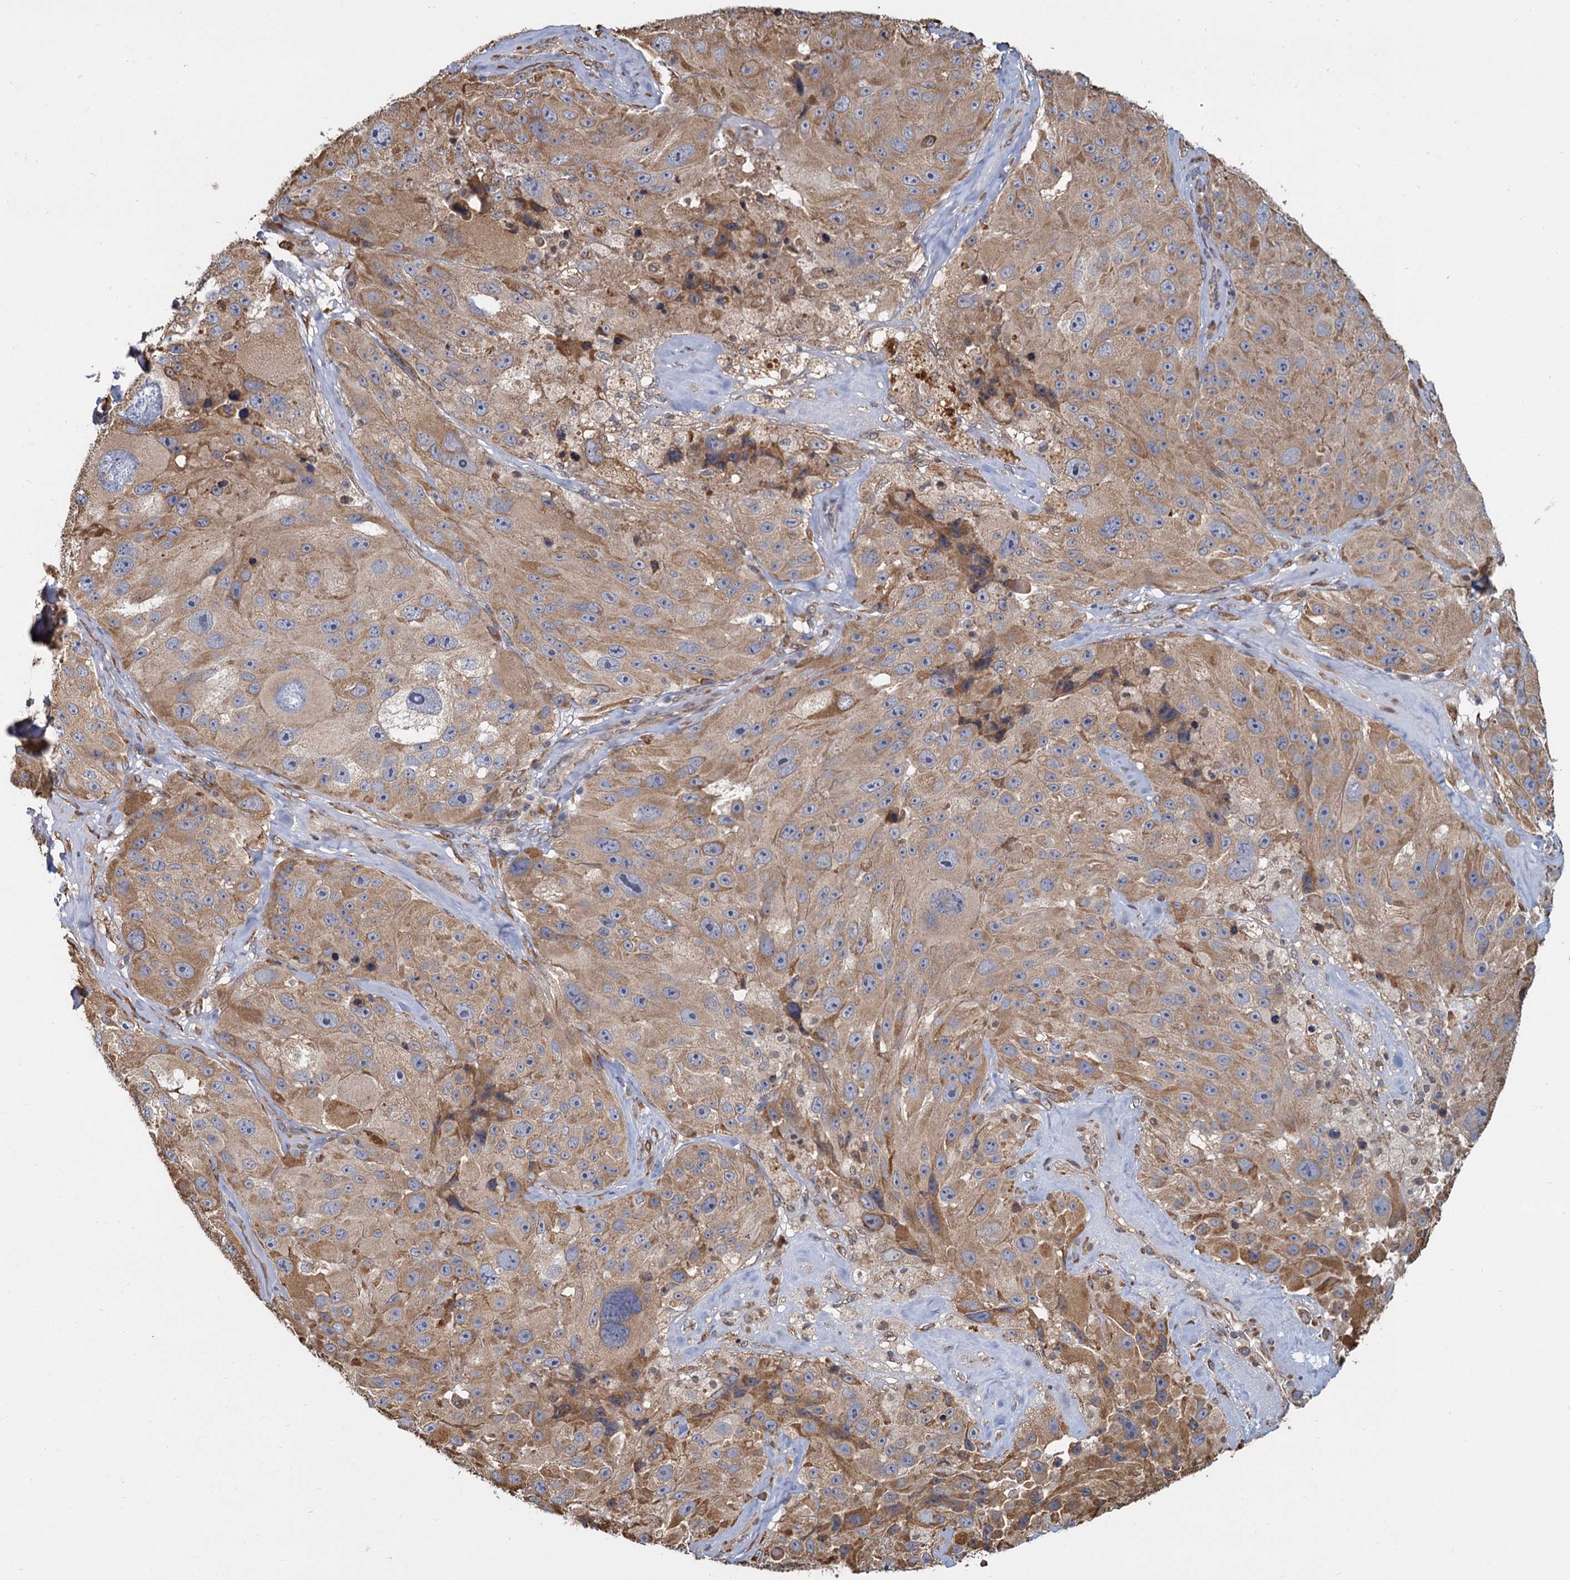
{"staining": {"intensity": "moderate", "quantity": ">75%", "location": "cytoplasmic/membranous"}, "tissue": "melanoma", "cell_type": "Tumor cells", "image_type": "cancer", "snomed": [{"axis": "morphology", "description": "Malignant melanoma, Metastatic site"}, {"axis": "topography", "description": "Lymph node"}], "caption": "IHC (DAB (3,3'-diaminobenzidine)) staining of human melanoma demonstrates moderate cytoplasmic/membranous protein staining in about >75% of tumor cells. IHC stains the protein in brown and the nuclei are stained blue.", "gene": "LRRC51", "patient": {"sex": "male", "age": 62}}